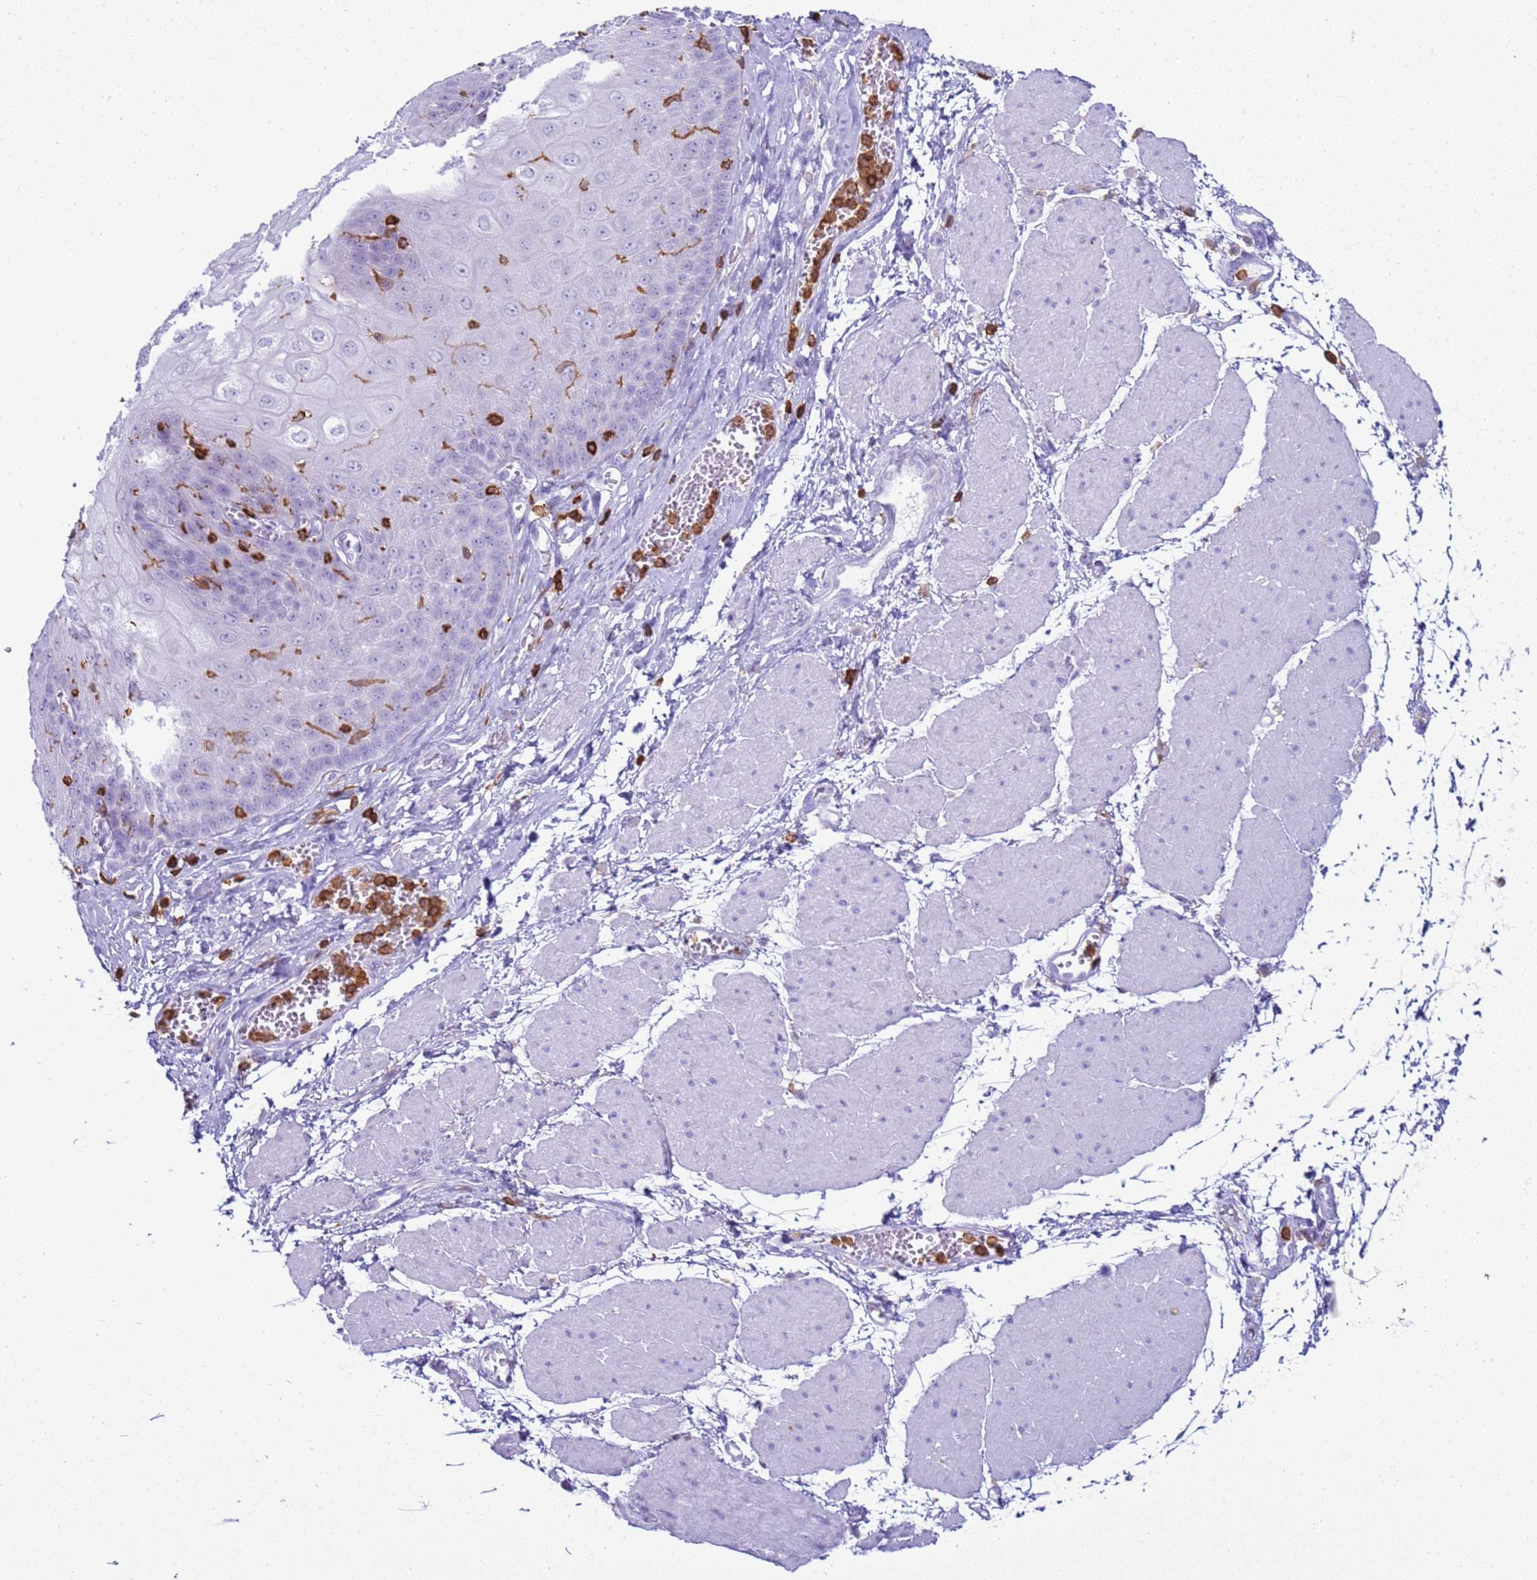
{"staining": {"intensity": "negative", "quantity": "none", "location": "none"}, "tissue": "esophagus", "cell_type": "Squamous epithelial cells", "image_type": "normal", "snomed": [{"axis": "morphology", "description": "Normal tissue, NOS"}, {"axis": "topography", "description": "Esophagus"}], "caption": "DAB (3,3'-diaminobenzidine) immunohistochemical staining of unremarkable human esophagus shows no significant positivity in squamous epithelial cells. Brightfield microscopy of immunohistochemistry (IHC) stained with DAB (3,3'-diaminobenzidine) (brown) and hematoxylin (blue), captured at high magnification.", "gene": "IRF5", "patient": {"sex": "male", "age": 60}}